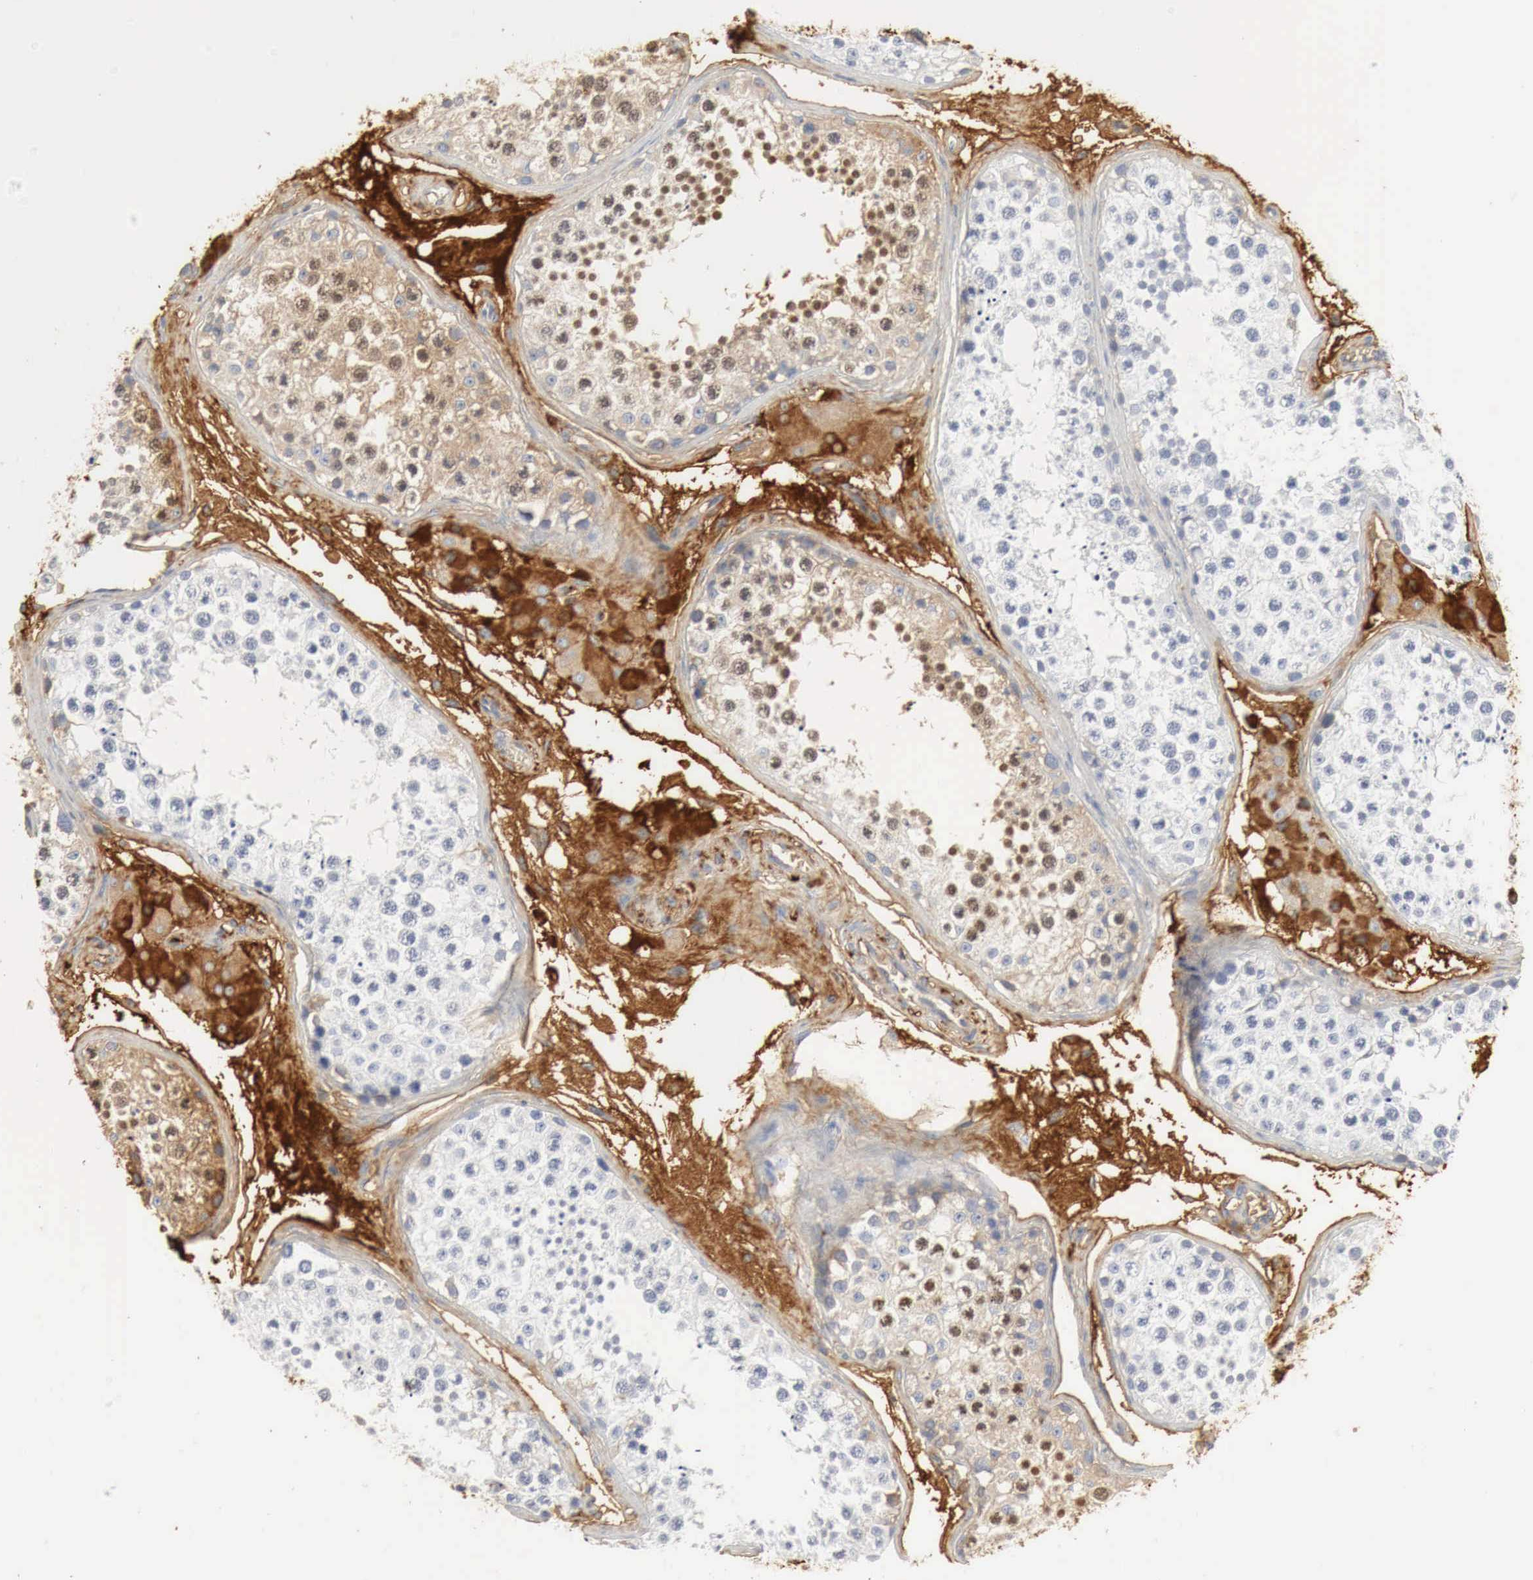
{"staining": {"intensity": "strong", "quantity": "25%-75%", "location": "cytoplasmic/membranous"}, "tissue": "testis", "cell_type": "Cells in seminiferous ducts", "image_type": "normal", "snomed": [{"axis": "morphology", "description": "Normal tissue, NOS"}, {"axis": "topography", "description": "Testis"}], "caption": "About 25%-75% of cells in seminiferous ducts in benign human testis display strong cytoplasmic/membranous protein positivity as visualized by brown immunohistochemical staining.", "gene": "IGLC3", "patient": {"sex": "male", "age": 57}}